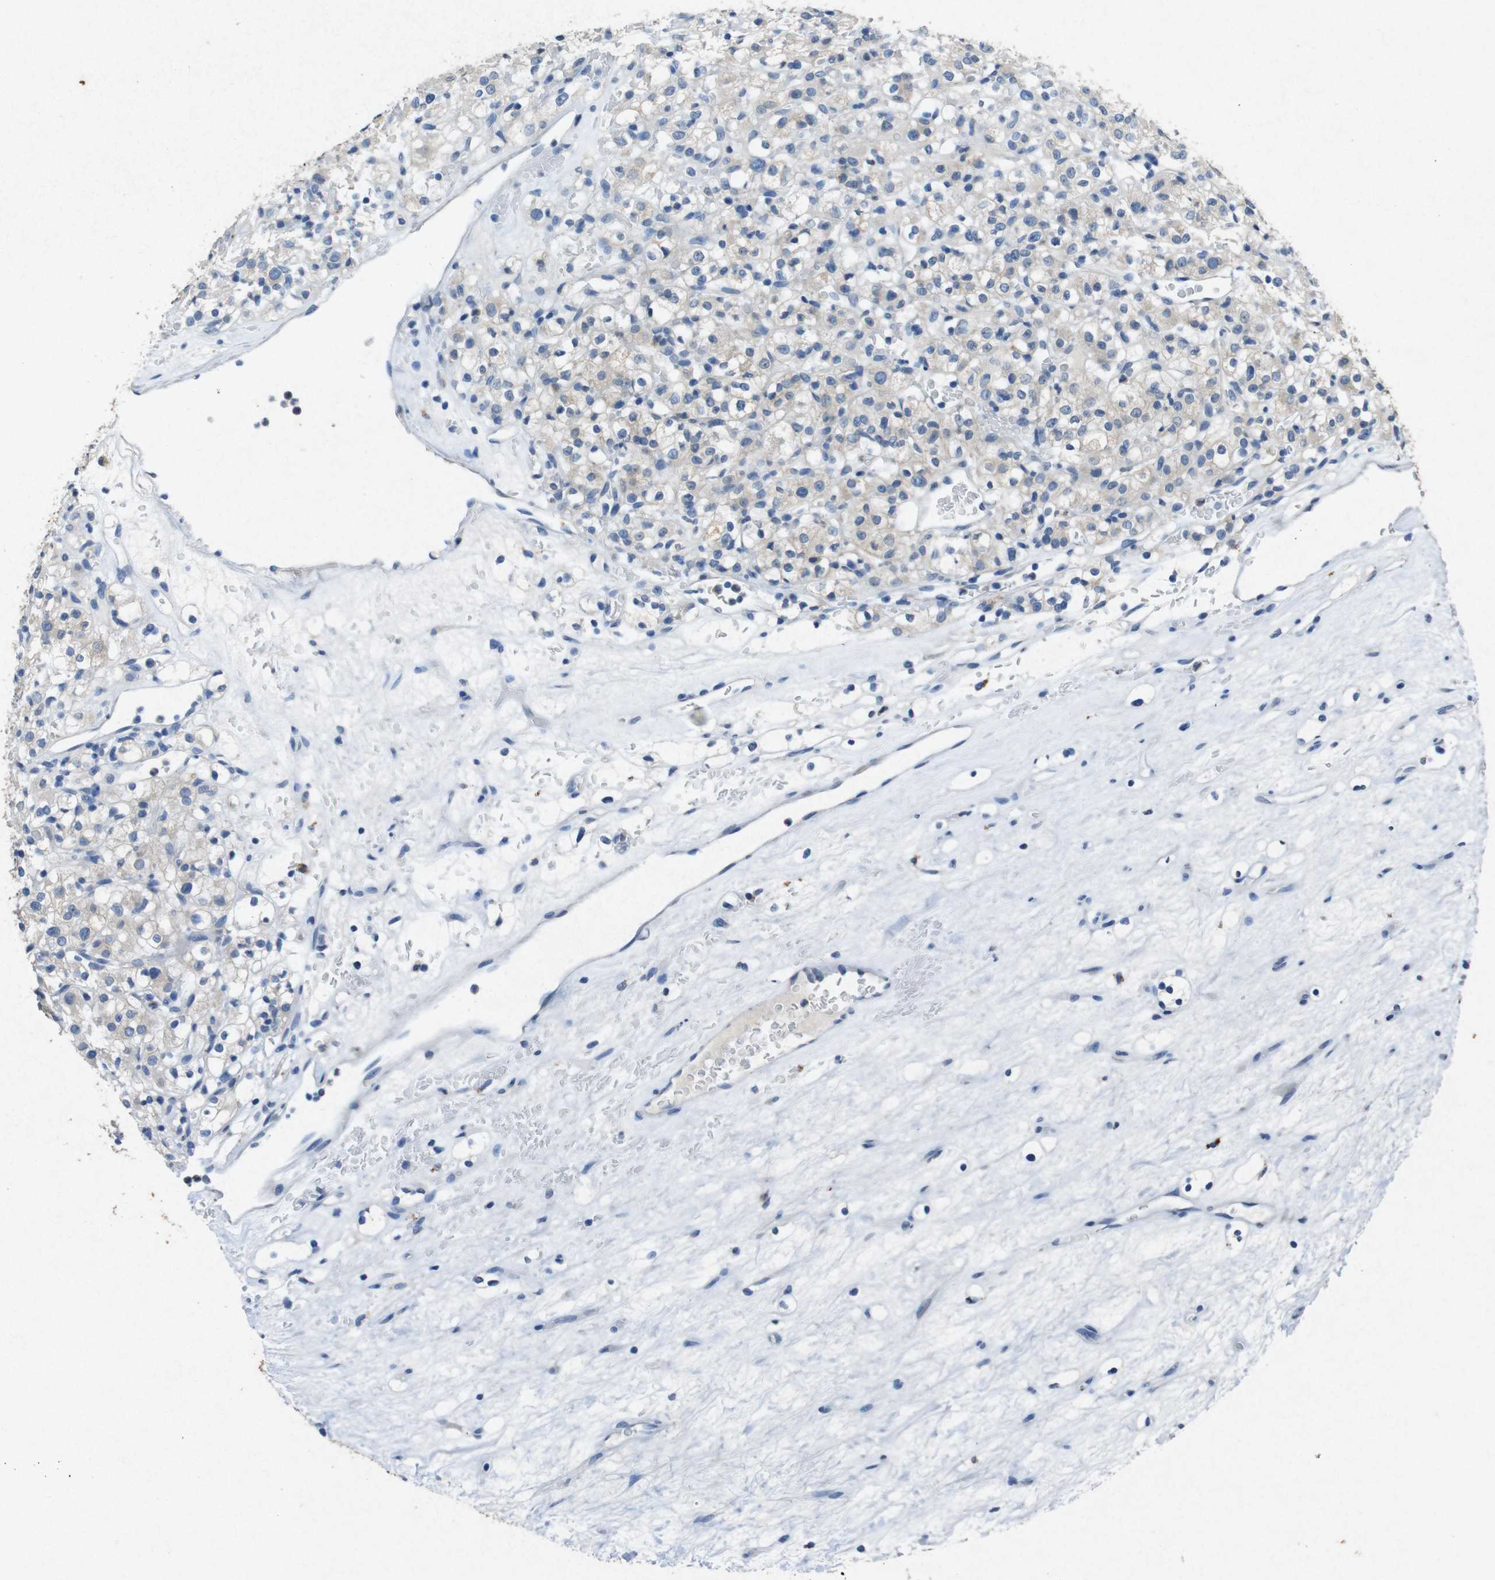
{"staining": {"intensity": "negative", "quantity": "none", "location": "none"}, "tissue": "renal cancer", "cell_type": "Tumor cells", "image_type": "cancer", "snomed": [{"axis": "morphology", "description": "Normal tissue, NOS"}, {"axis": "morphology", "description": "Adenocarcinoma, NOS"}, {"axis": "topography", "description": "Kidney"}], "caption": "Immunohistochemical staining of human adenocarcinoma (renal) reveals no significant positivity in tumor cells.", "gene": "STBD1", "patient": {"sex": "female", "age": 72}}